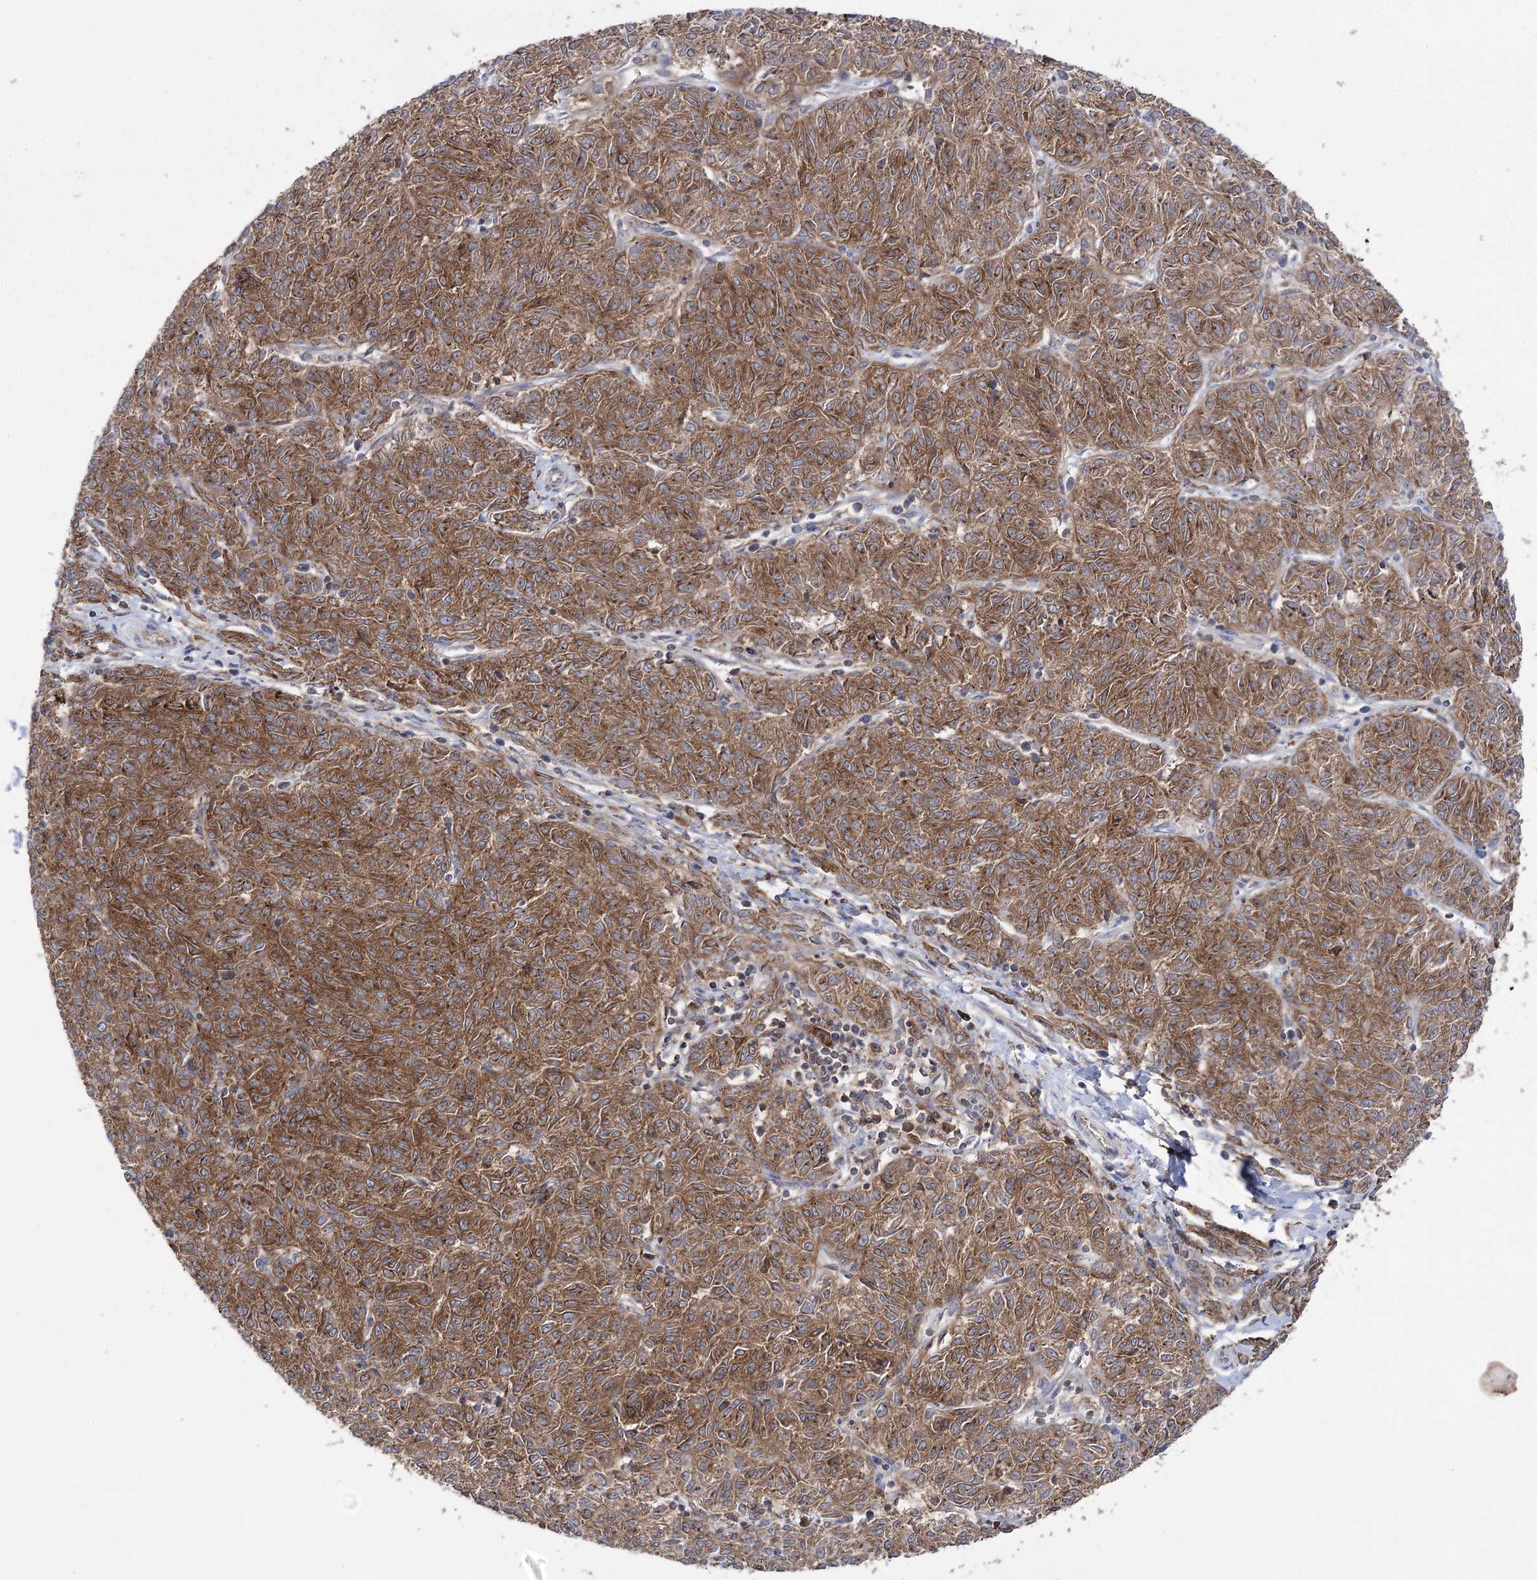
{"staining": {"intensity": "moderate", "quantity": ">75%", "location": "cytoplasmic/membranous"}, "tissue": "melanoma", "cell_type": "Tumor cells", "image_type": "cancer", "snomed": [{"axis": "morphology", "description": "Malignant melanoma, NOS"}, {"axis": "topography", "description": "Skin"}], "caption": "Malignant melanoma stained for a protein (brown) exhibits moderate cytoplasmic/membranous positive staining in about >75% of tumor cells.", "gene": "ZNF622", "patient": {"sex": "female", "age": 72}}